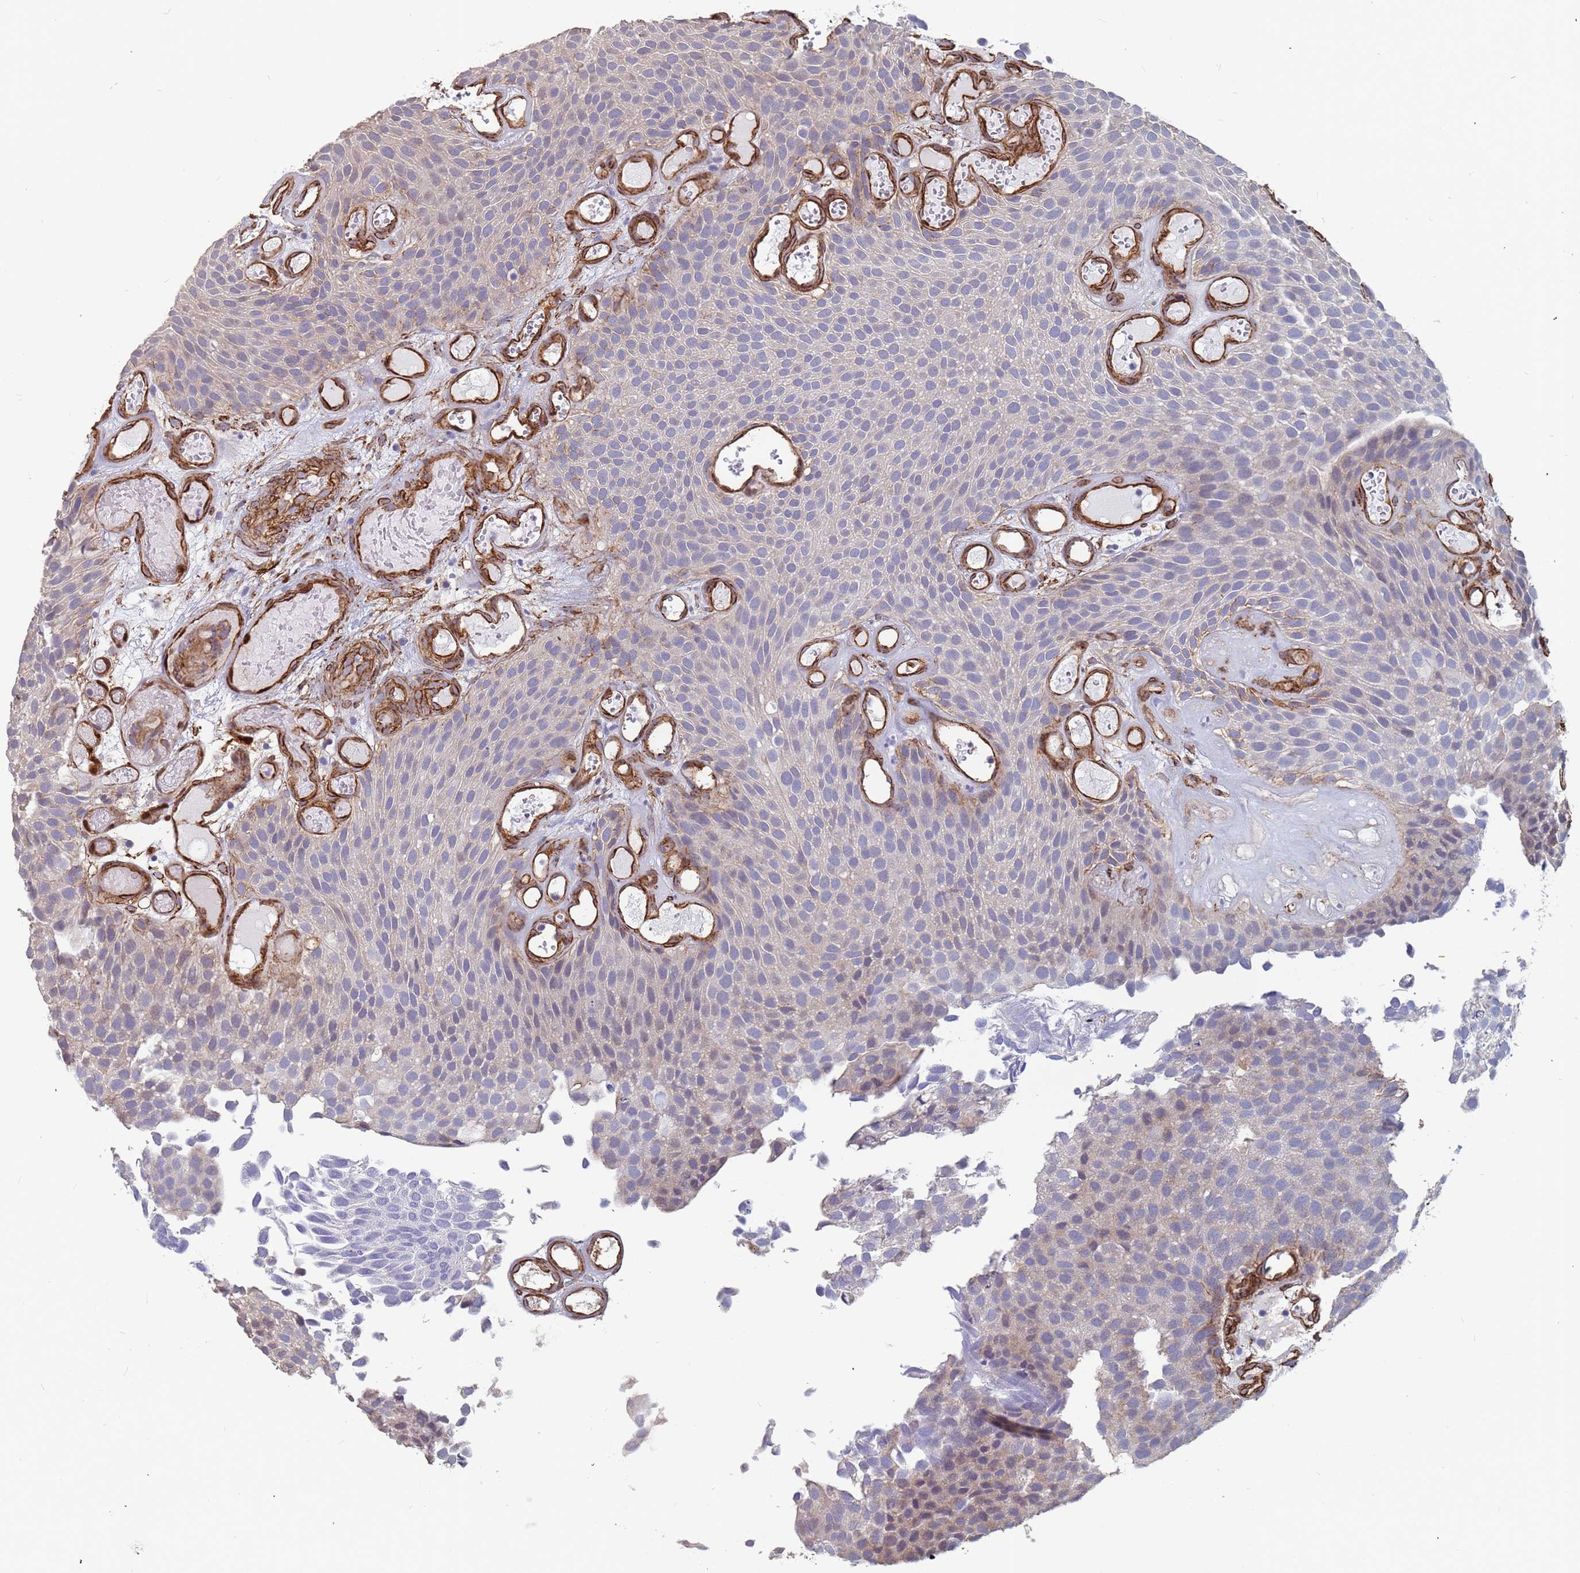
{"staining": {"intensity": "negative", "quantity": "none", "location": "none"}, "tissue": "urothelial cancer", "cell_type": "Tumor cells", "image_type": "cancer", "snomed": [{"axis": "morphology", "description": "Urothelial carcinoma, Low grade"}, {"axis": "topography", "description": "Urinary bladder"}], "caption": "High power microscopy image of an IHC histopathology image of urothelial cancer, revealing no significant expression in tumor cells.", "gene": "EHD2", "patient": {"sex": "male", "age": 89}}